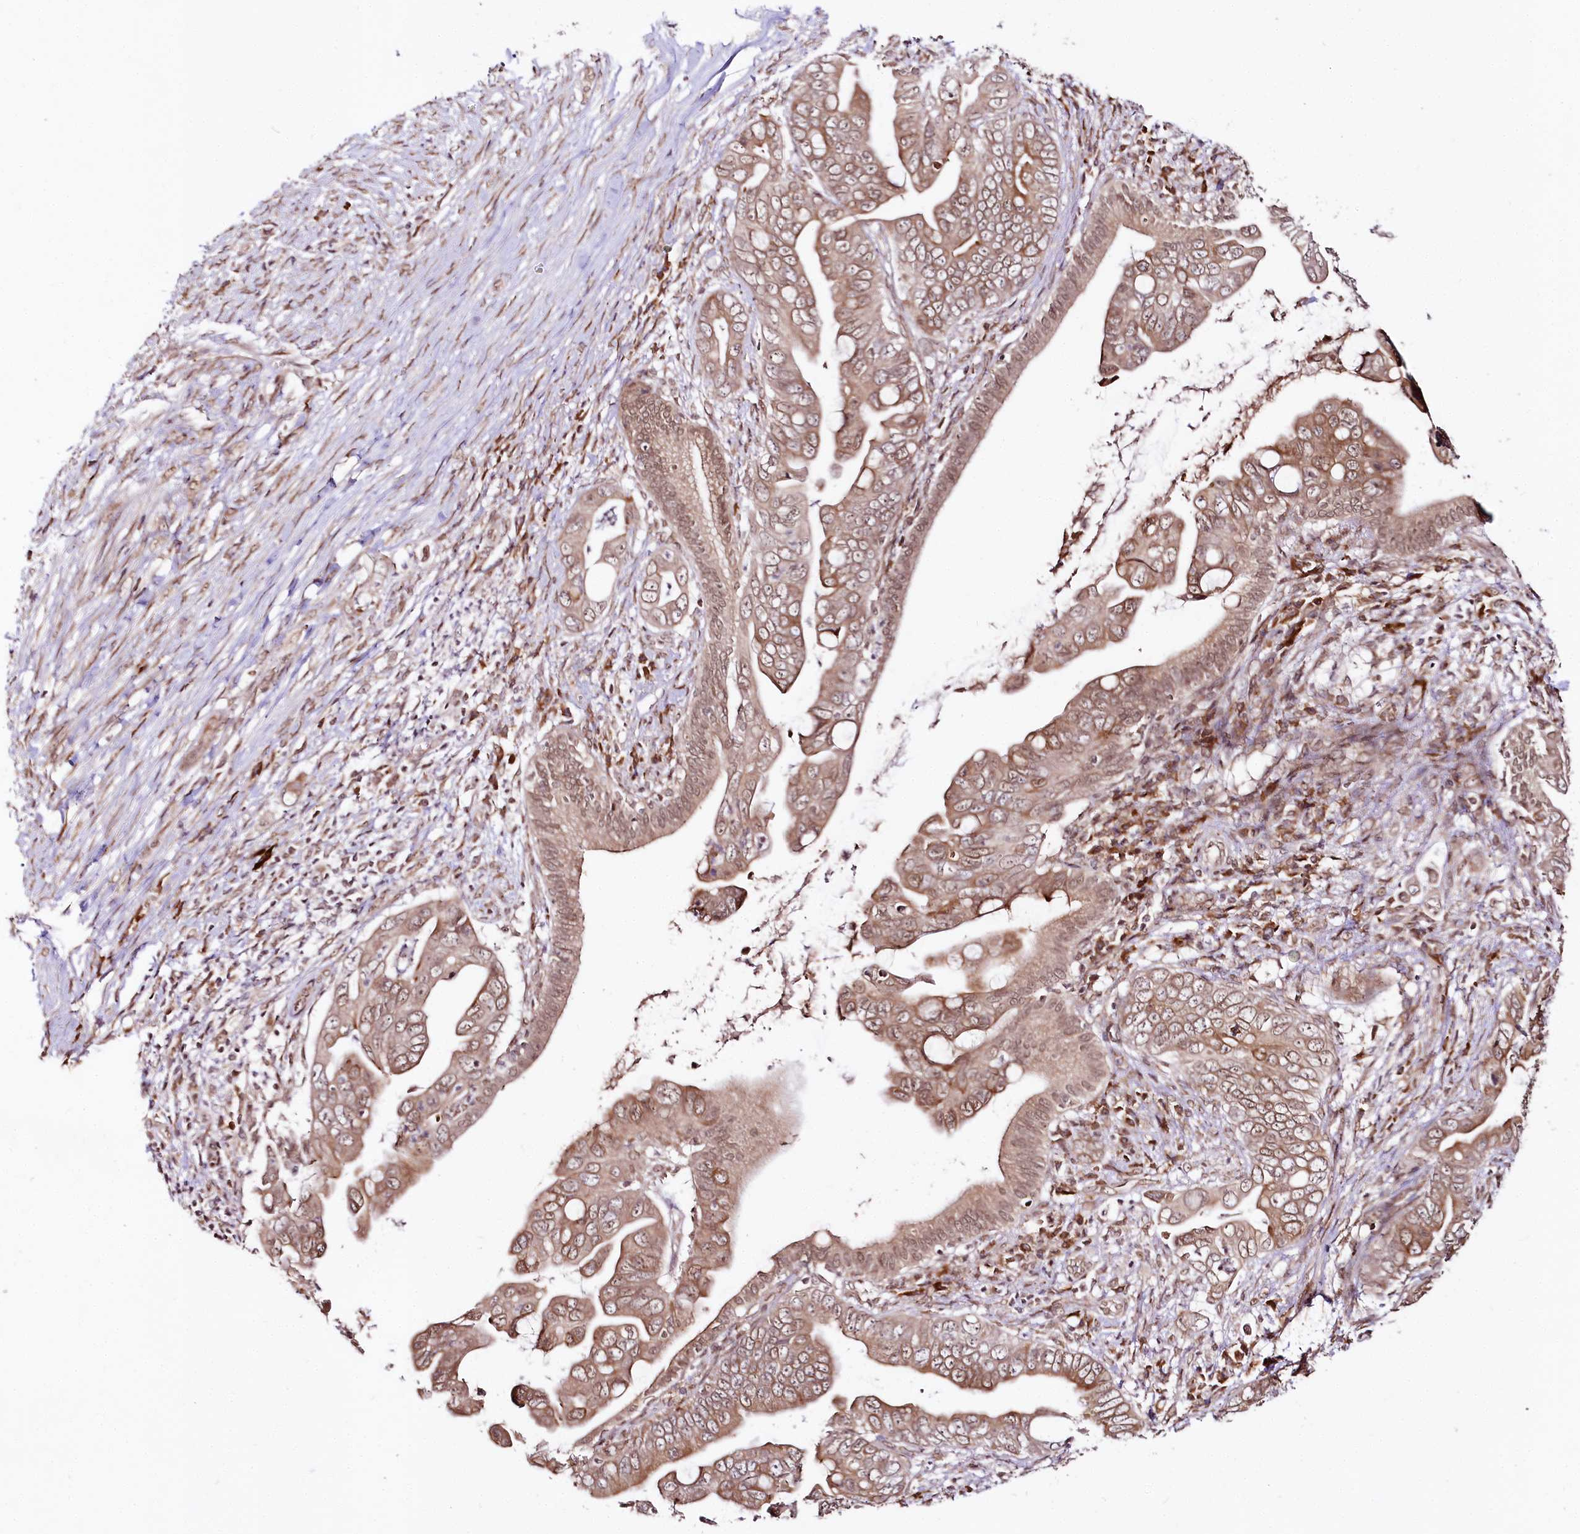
{"staining": {"intensity": "moderate", "quantity": ">75%", "location": "cytoplasmic/membranous,nuclear"}, "tissue": "pancreatic cancer", "cell_type": "Tumor cells", "image_type": "cancer", "snomed": [{"axis": "morphology", "description": "Adenocarcinoma, NOS"}, {"axis": "topography", "description": "Pancreas"}], "caption": "Immunohistochemical staining of pancreatic cancer demonstrates medium levels of moderate cytoplasmic/membranous and nuclear protein staining in approximately >75% of tumor cells. (IHC, brightfield microscopy, high magnification).", "gene": "ENSG00000144785", "patient": {"sex": "male", "age": 75}}